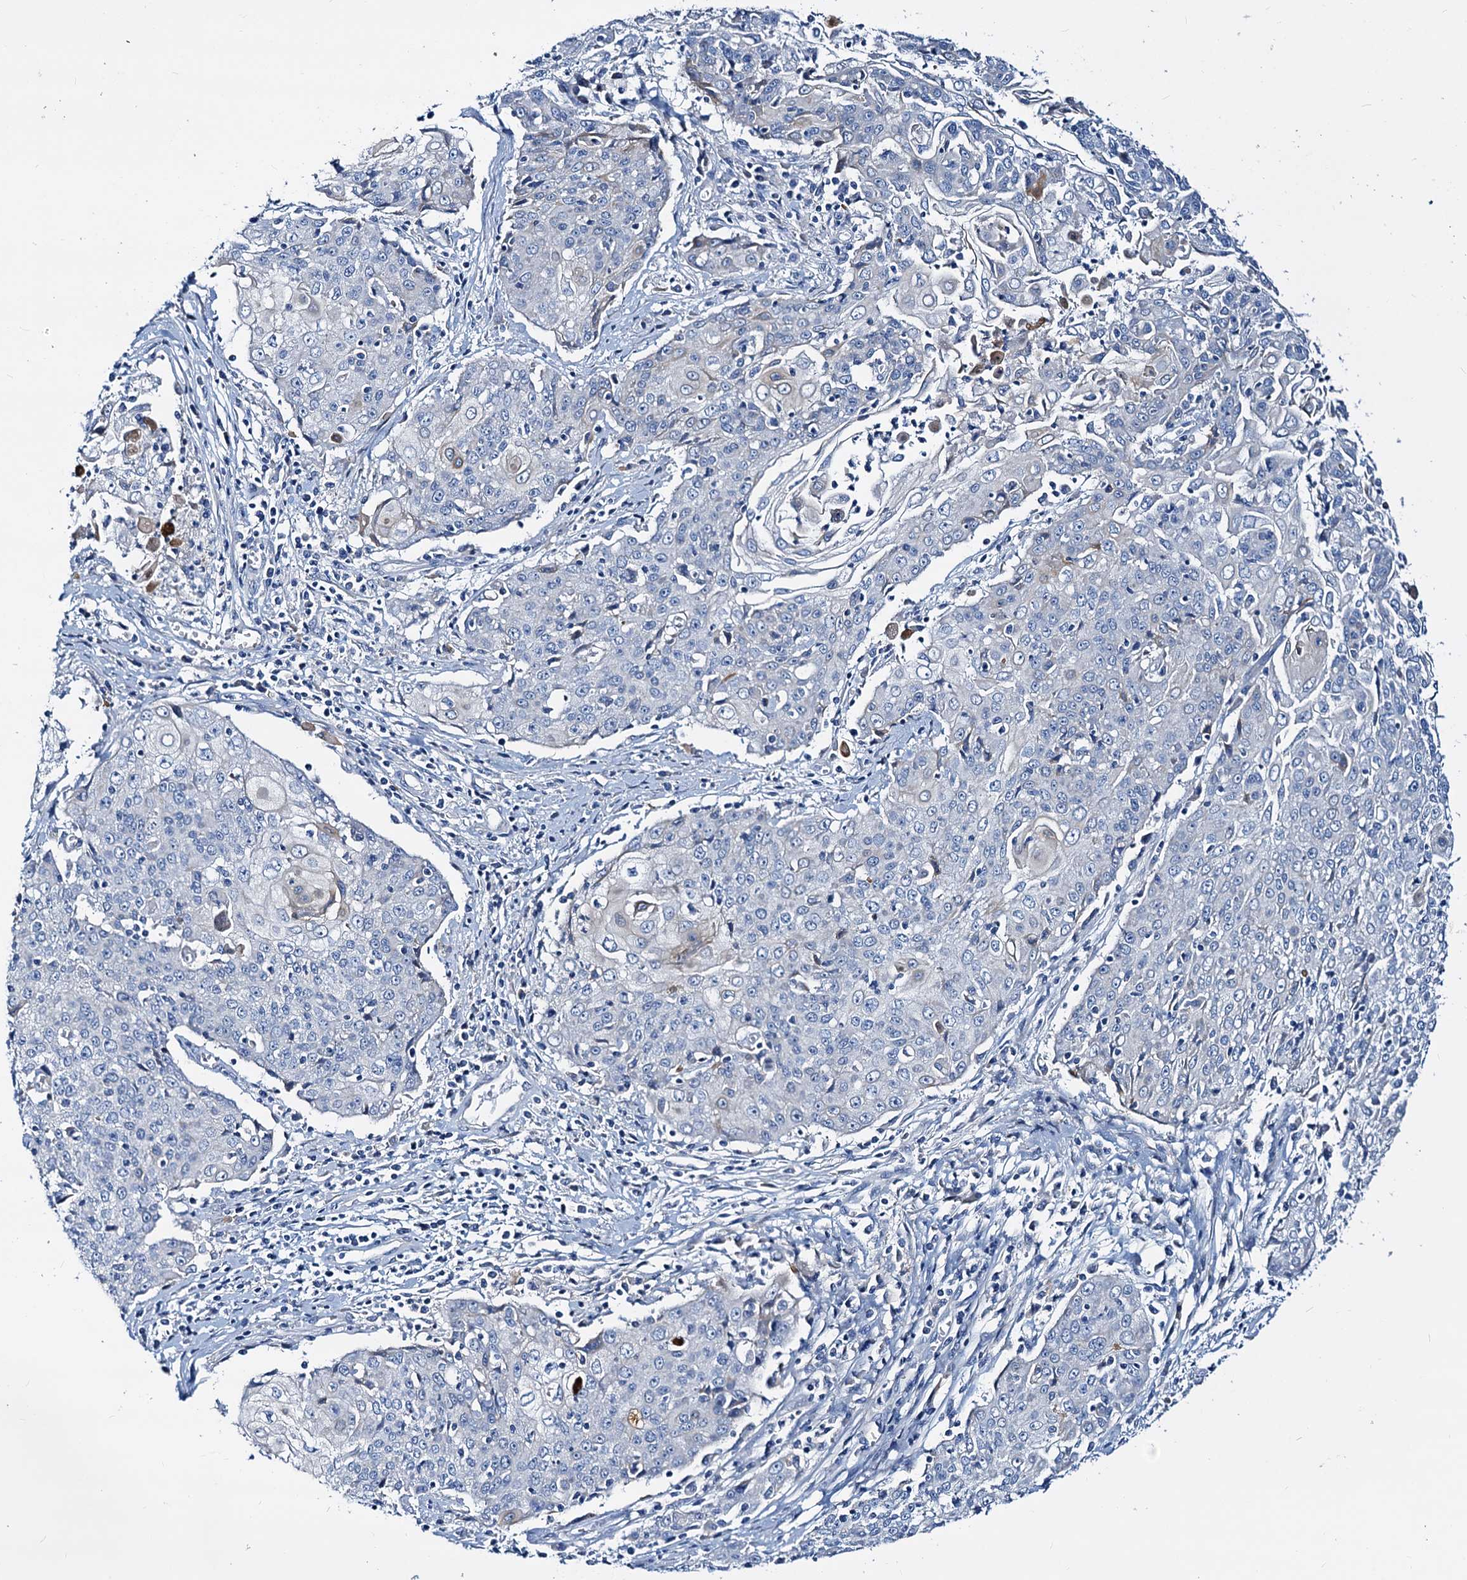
{"staining": {"intensity": "negative", "quantity": "none", "location": "none"}, "tissue": "cervical cancer", "cell_type": "Tumor cells", "image_type": "cancer", "snomed": [{"axis": "morphology", "description": "Squamous cell carcinoma, NOS"}, {"axis": "topography", "description": "Cervix"}], "caption": "IHC image of human cervical cancer stained for a protein (brown), which exhibits no positivity in tumor cells.", "gene": "DYDC2", "patient": {"sex": "female", "age": 48}}